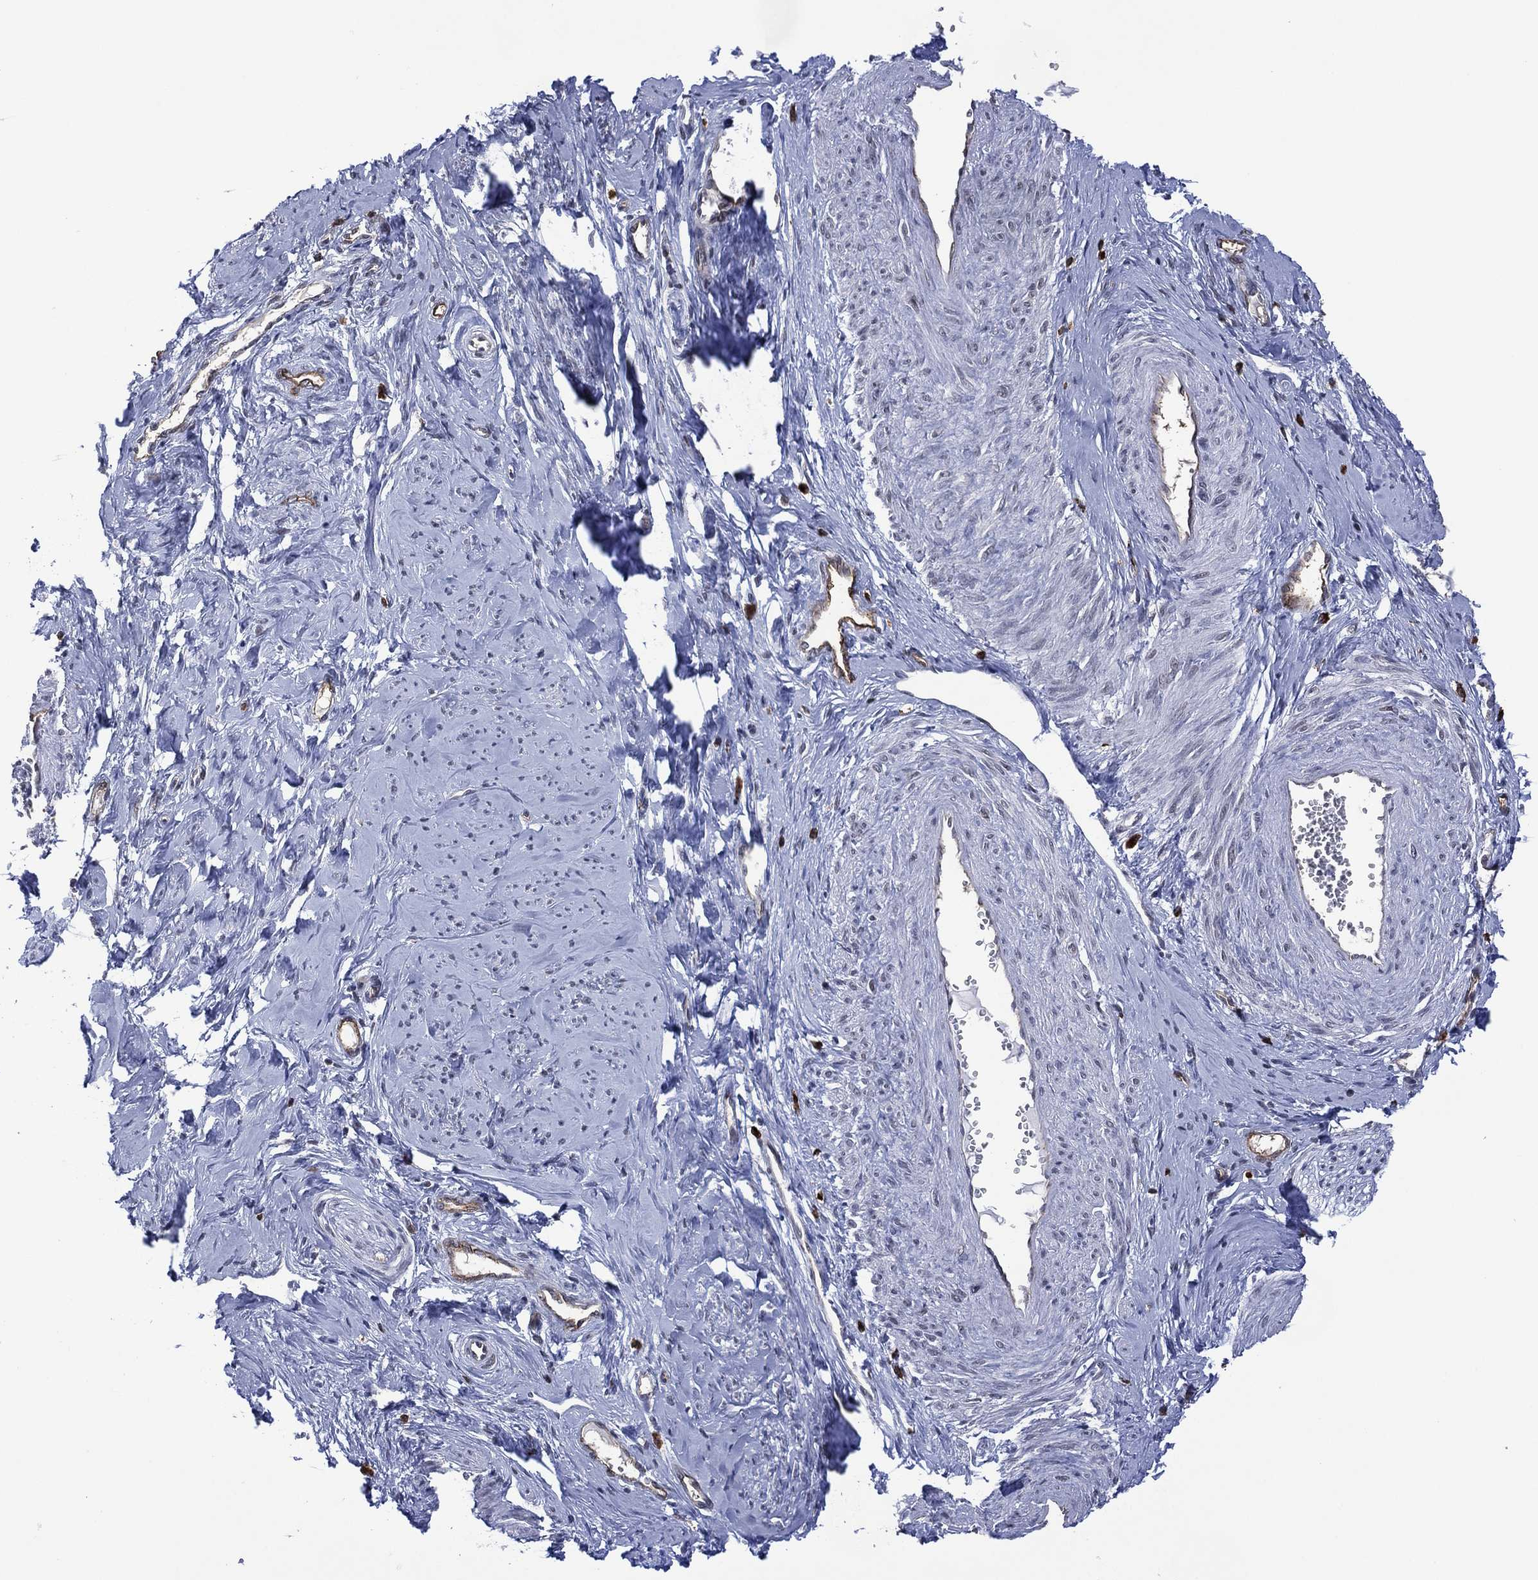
{"staining": {"intensity": "negative", "quantity": "none", "location": "none"}, "tissue": "smooth muscle", "cell_type": "Smooth muscle cells", "image_type": "normal", "snomed": [{"axis": "morphology", "description": "Normal tissue, NOS"}, {"axis": "topography", "description": "Smooth muscle"}], "caption": "The IHC image has no significant positivity in smooth muscle cells of smooth muscle. Nuclei are stained in blue.", "gene": "DPP4", "patient": {"sex": "female", "age": 48}}